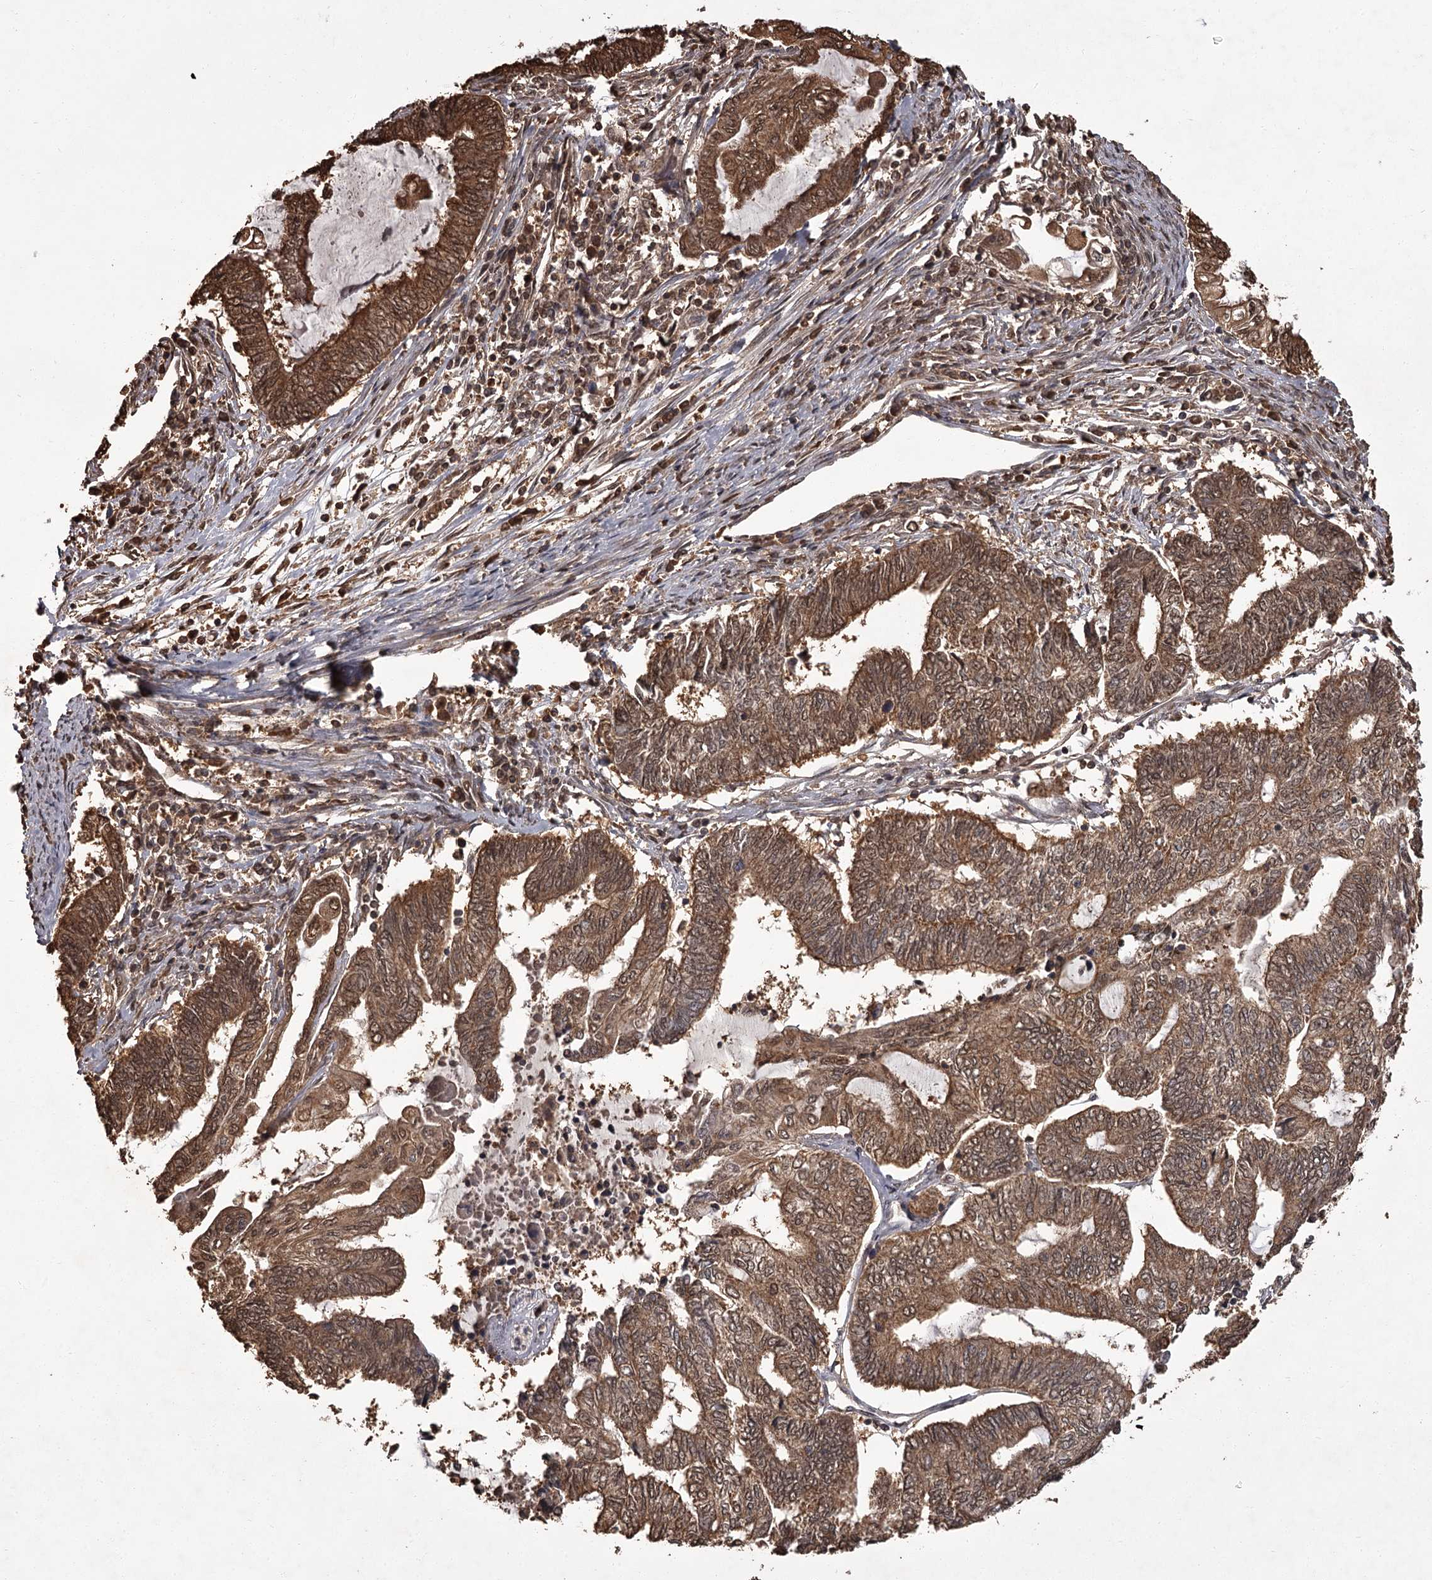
{"staining": {"intensity": "moderate", "quantity": ">75%", "location": "cytoplasmic/membranous,nuclear"}, "tissue": "endometrial cancer", "cell_type": "Tumor cells", "image_type": "cancer", "snomed": [{"axis": "morphology", "description": "Adenocarcinoma, NOS"}, {"axis": "topography", "description": "Uterus"}, {"axis": "topography", "description": "Endometrium"}], "caption": "Immunohistochemical staining of human endometrial cancer (adenocarcinoma) reveals moderate cytoplasmic/membranous and nuclear protein expression in approximately >75% of tumor cells.", "gene": "NPRL2", "patient": {"sex": "female", "age": 70}}